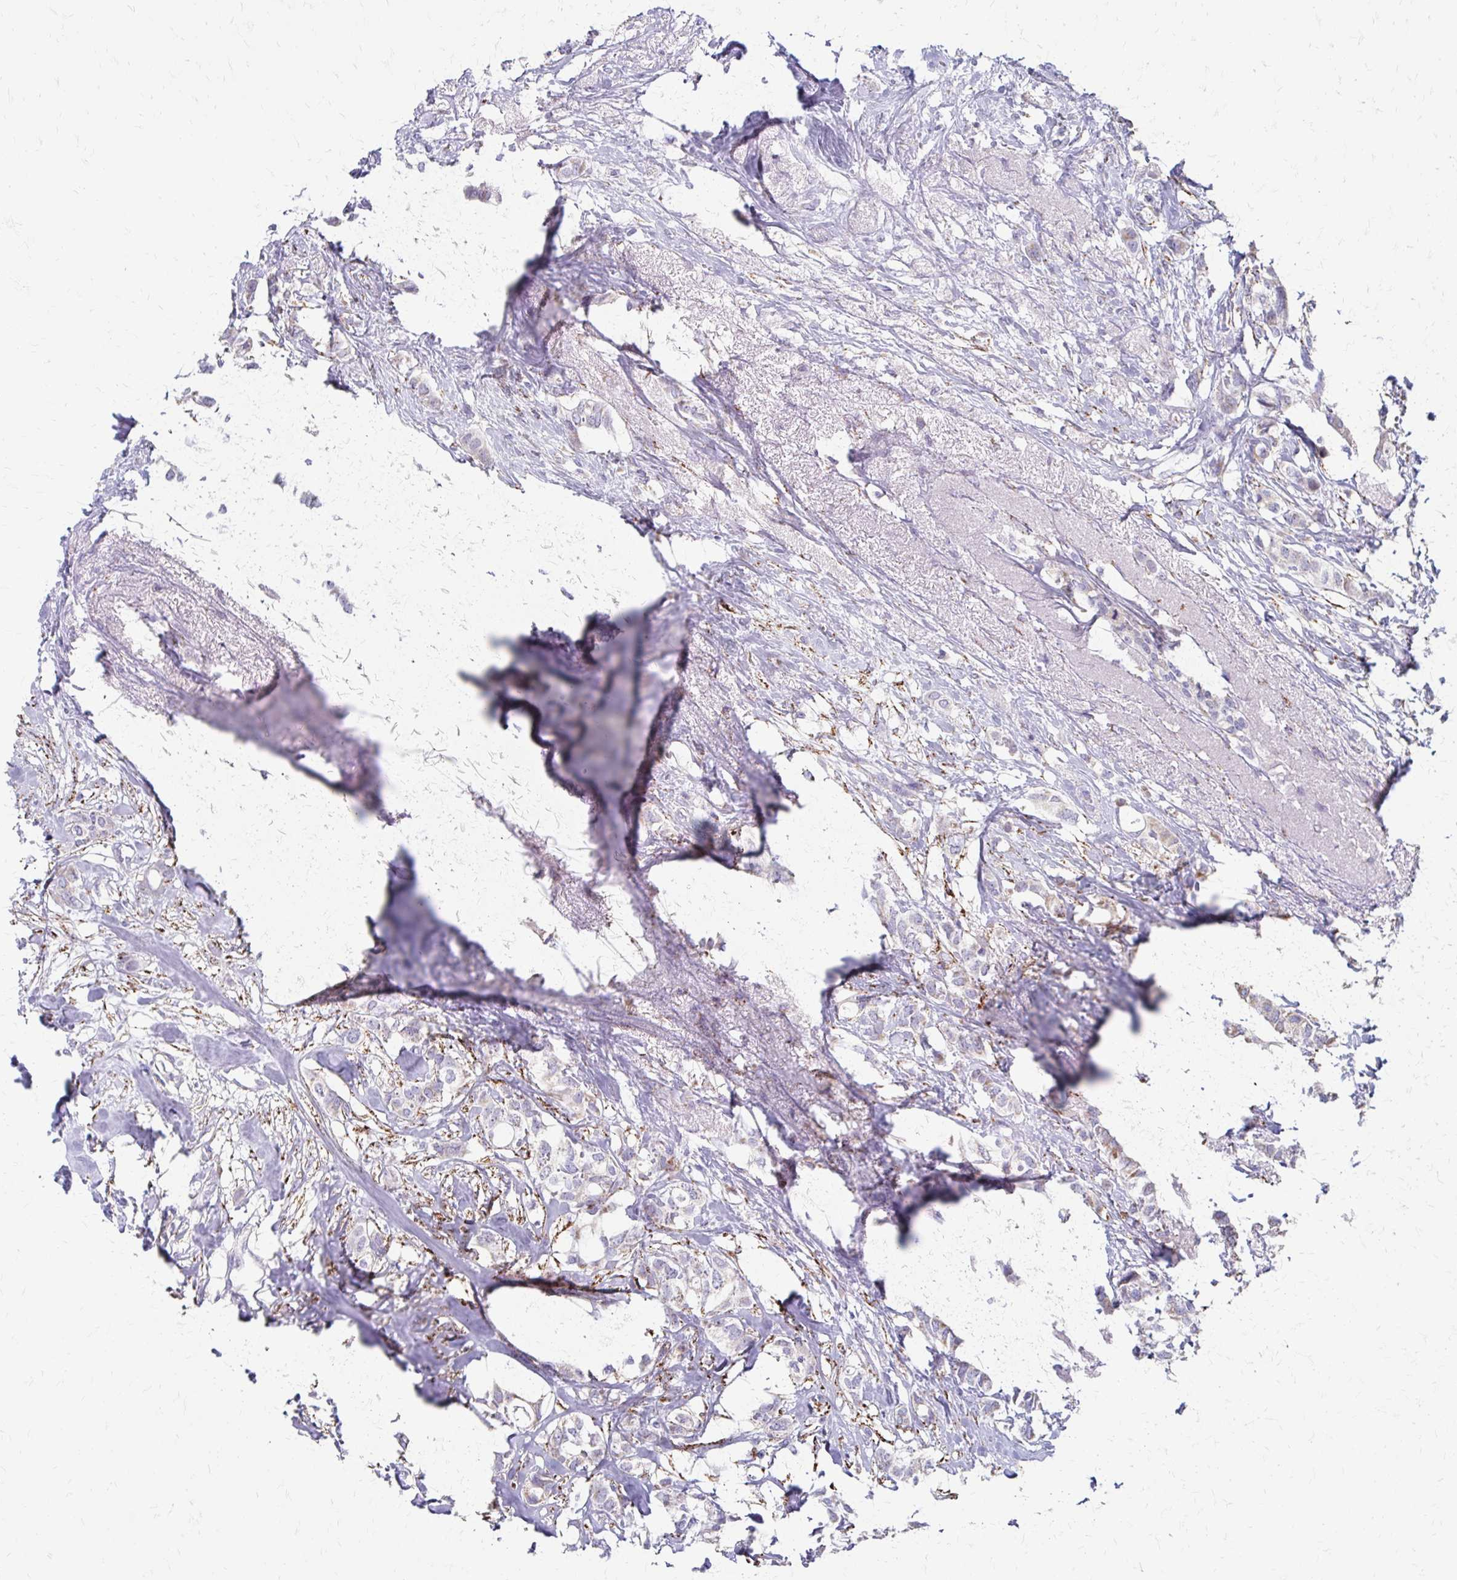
{"staining": {"intensity": "negative", "quantity": "none", "location": "none"}, "tissue": "breast cancer", "cell_type": "Tumor cells", "image_type": "cancer", "snomed": [{"axis": "morphology", "description": "Duct carcinoma"}, {"axis": "topography", "description": "Breast"}], "caption": "Histopathology image shows no significant protein expression in tumor cells of invasive ductal carcinoma (breast).", "gene": "ZSCAN5B", "patient": {"sex": "female", "age": 62}}